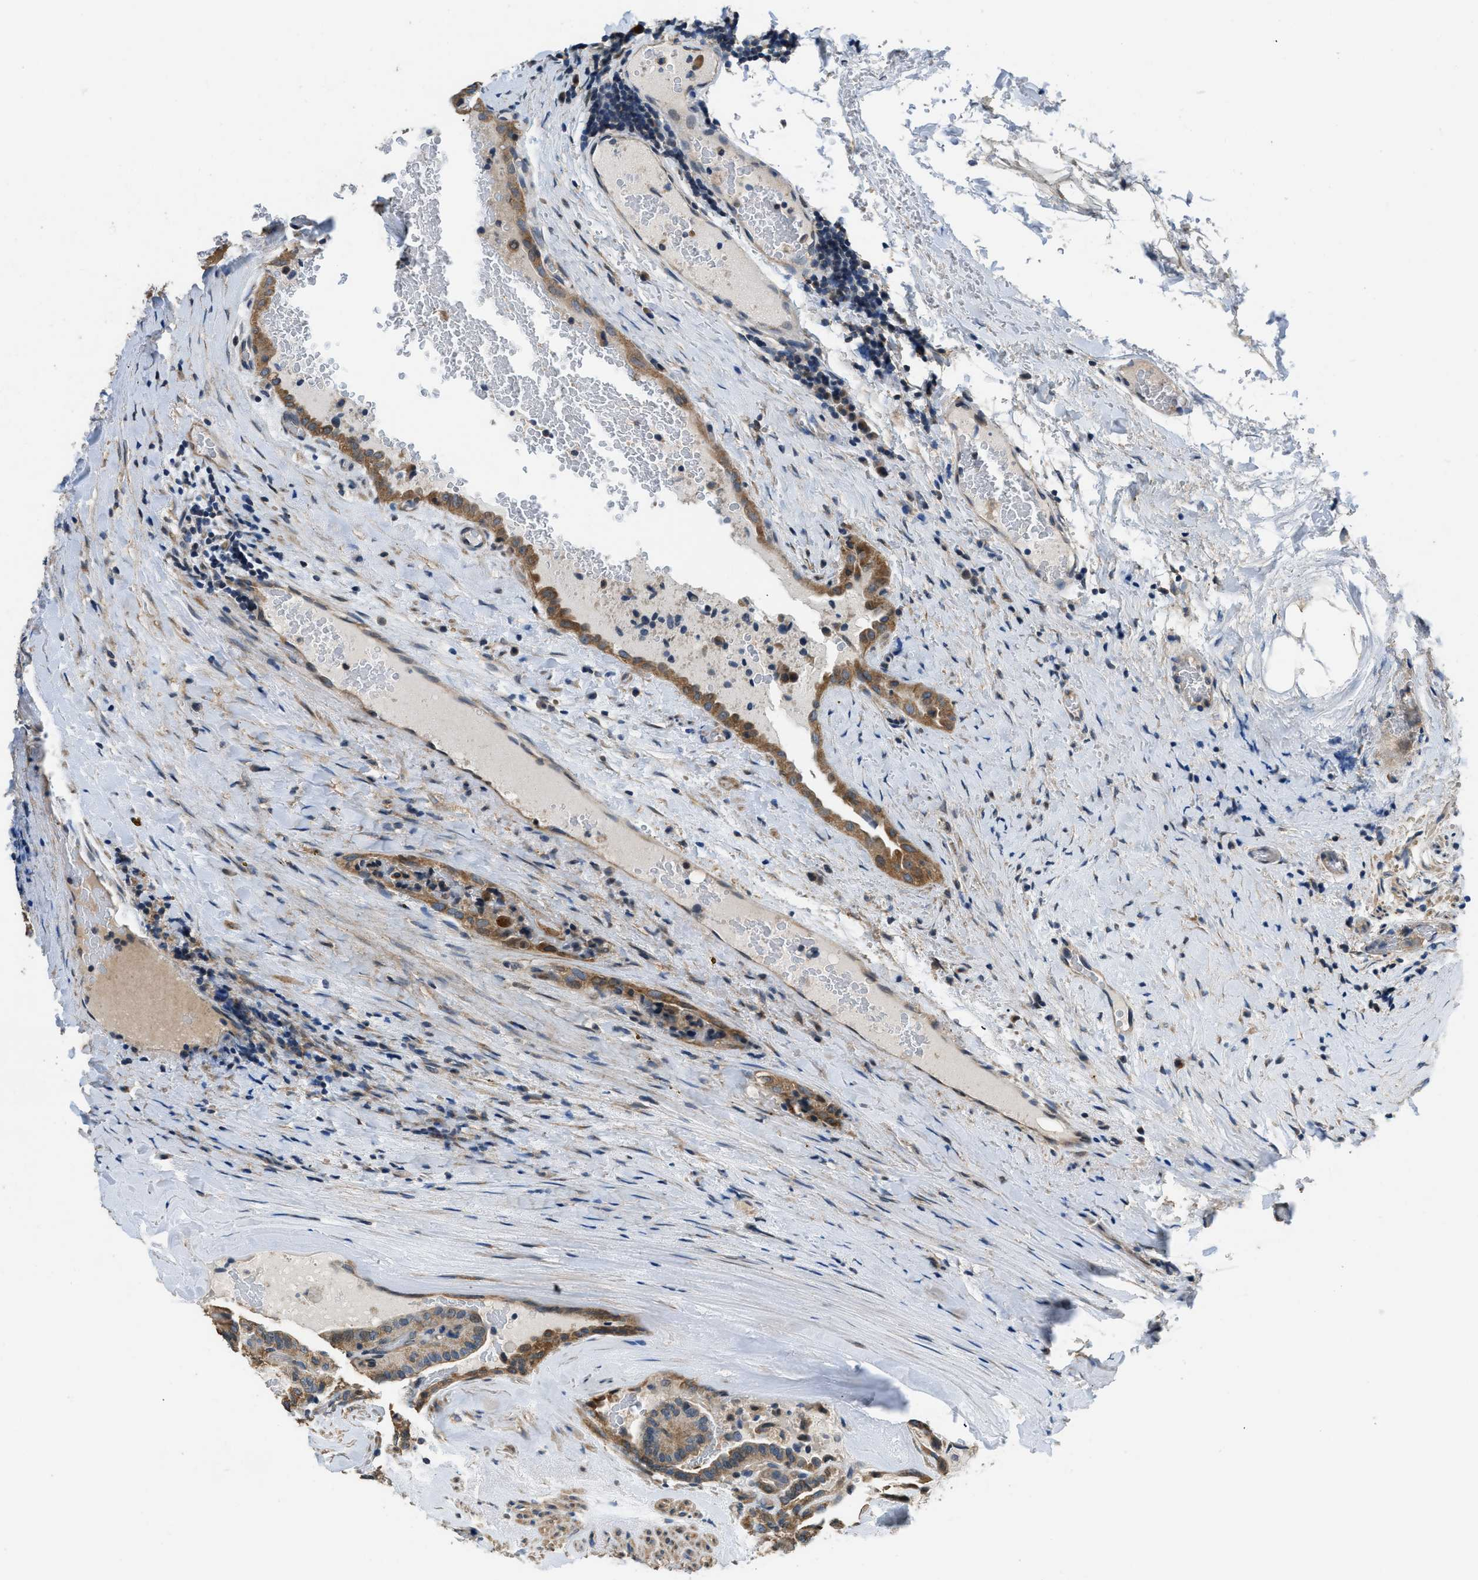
{"staining": {"intensity": "moderate", "quantity": ">75%", "location": "cytoplasmic/membranous,nuclear"}, "tissue": "thyroid cancer", "cell_type": "Tumor cells", "image_type": "cancer", "snomed": [{"axis": "morphology", "description": "Papillary adenocarcinoma, NOS"}, {"axis": "topography", "description": "Thyroid gland"}], "caption": "Protein expression analysis of papillary adenocarcinoma (thyroid) exhibits moderate cytoplasmic/membranous and nuclear expression in approximately >75% of tumor cells.", "gene": "SSH2", "patient": {"sex": "male", "age": 77}}